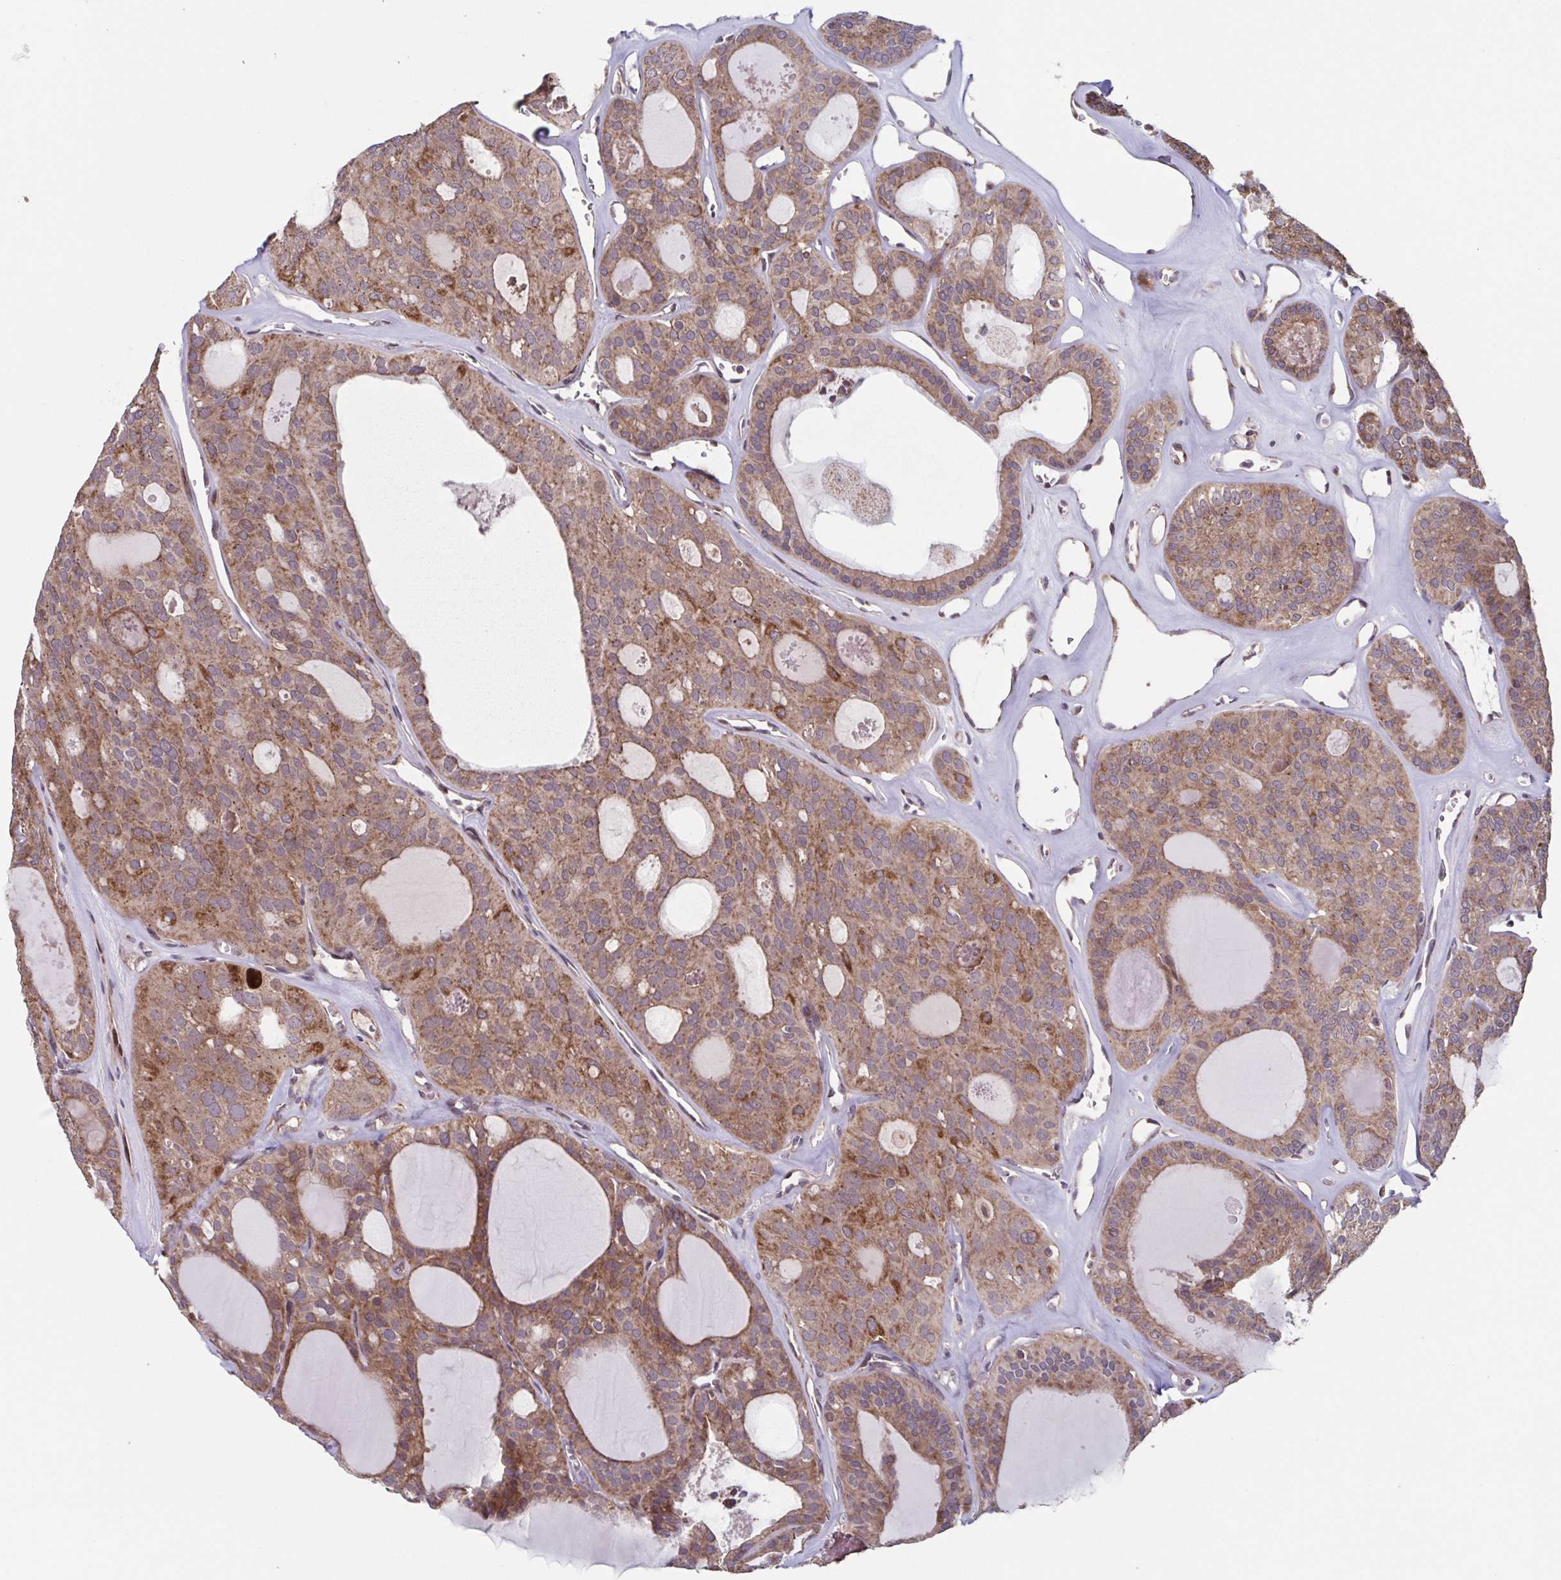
{"staining": {"intensity": "moderate", "quantity": ">75%", "location": "cytoplasmic/membranous"}, "tissue": "thyroid cancer", "cell_type": "Tumor cells", "image_type": "cancer", "snomed": [{"axis": "morphology", "description": "Follicular adenoma carcinoma, NOS"}, {"axis": "topography", "description": "Thyroid gland"}], "caption": "About >75% of tumor cells in human thyroid cancer (follicular adenoma carcinoma) exhibit moderate cytoplasmic/membranous protein expression as visualized by brown immunohistochemical staining.", "gene": "TTC19", "patient": {"sex": "male", "age": 75}}